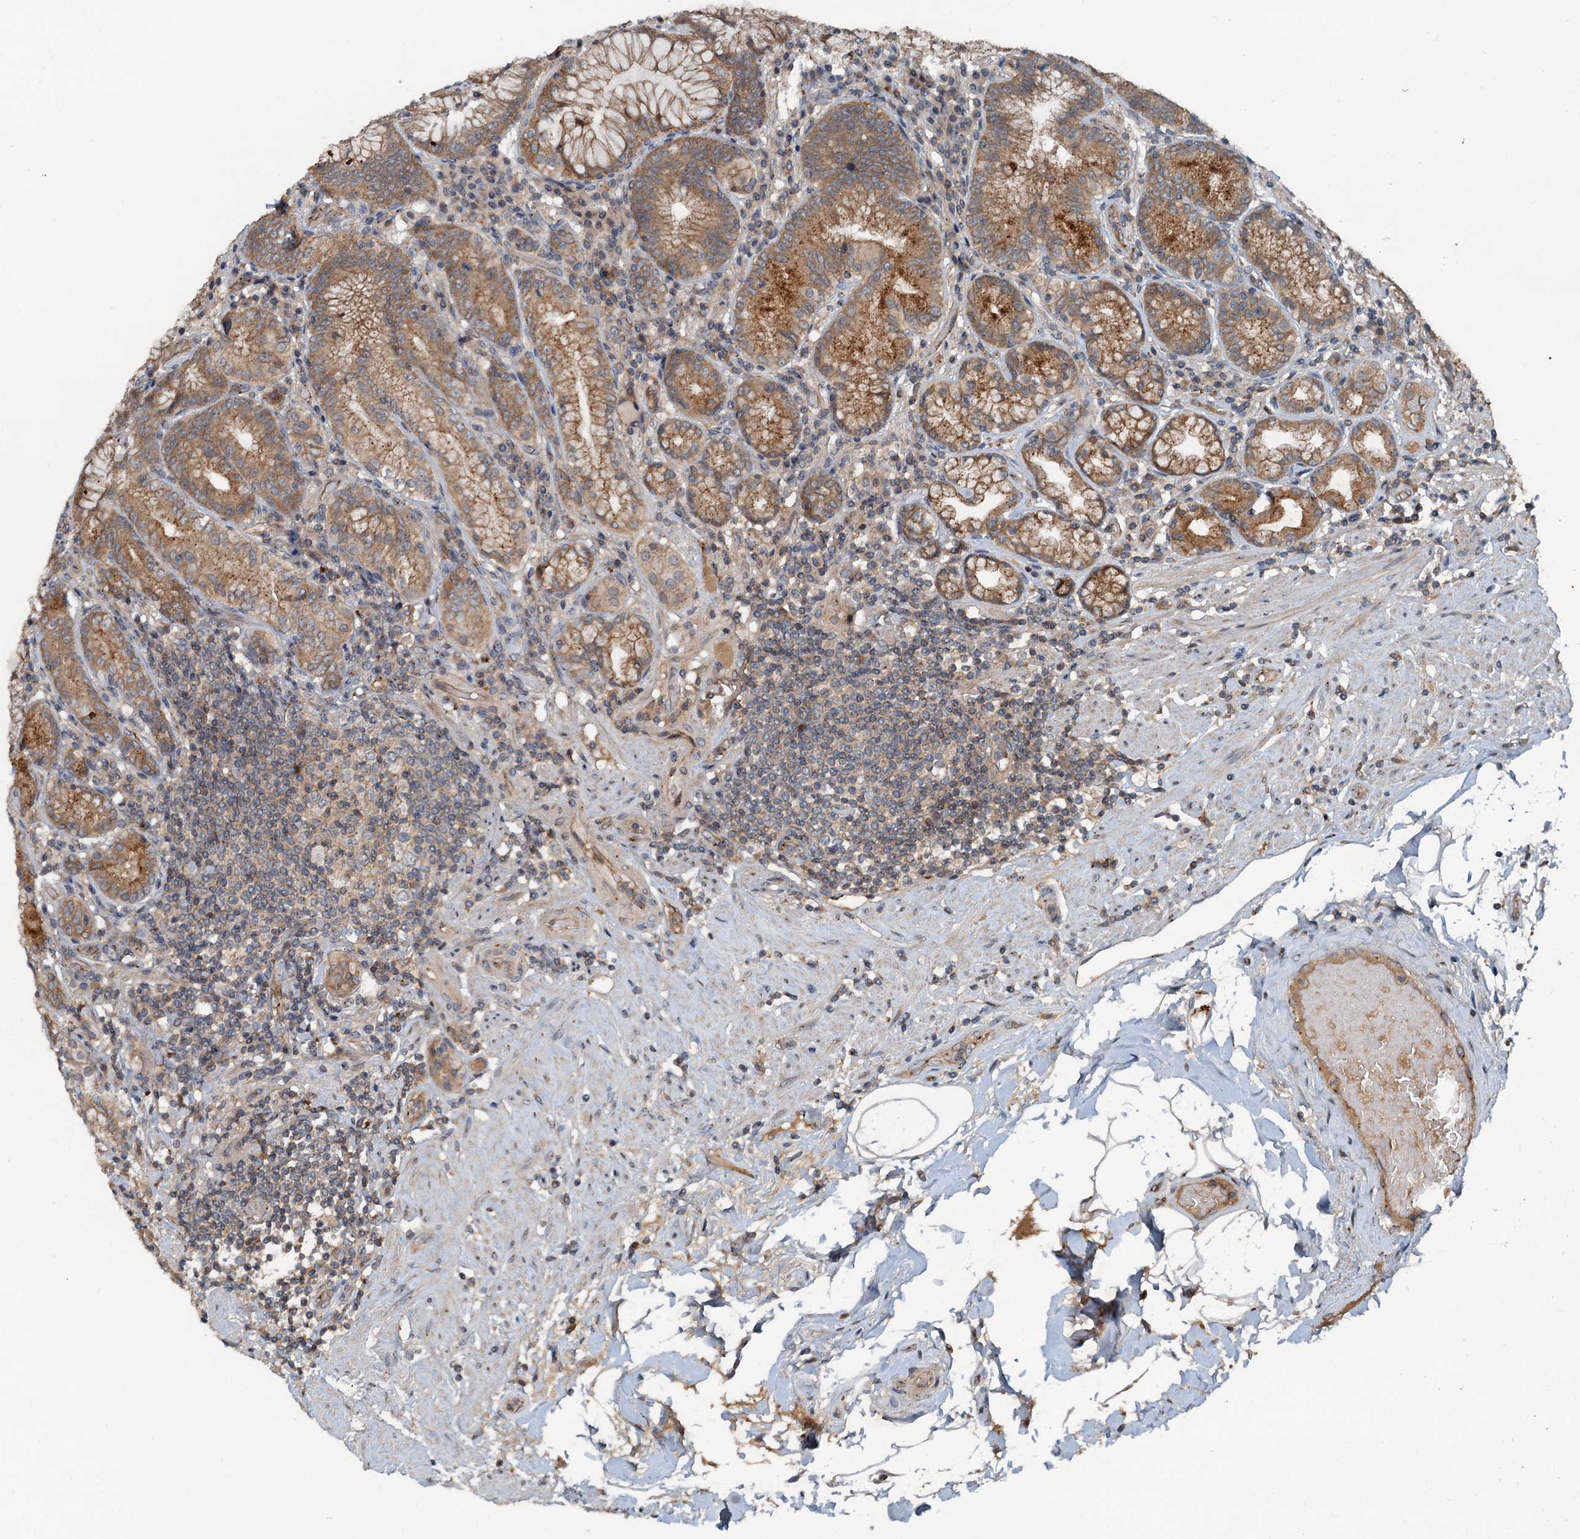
{"staining": {"intensity": "moderate", "quantity": ">75%", "location": "cytoplasmic/membranous"}, "tissue": "stomach", "cell_type": "Glandular cells", "image_type": "normal", "snomed": [{"axis": "morphology", "description": "Normal tissue, NOS"}, {"axis": "topography", "description": "Stomach, upper"}, {"axis": "topography", "description": "Stomach, lower"}], "caption": "The immunohistochemical stain labels moderate cytoplasmic/membranous expression in glandular cells of benign stomach. (IHC, brightfield microscopy, high magnification).", "gene": "CEP68", "patient": {"sex": "female", "age": 76}}